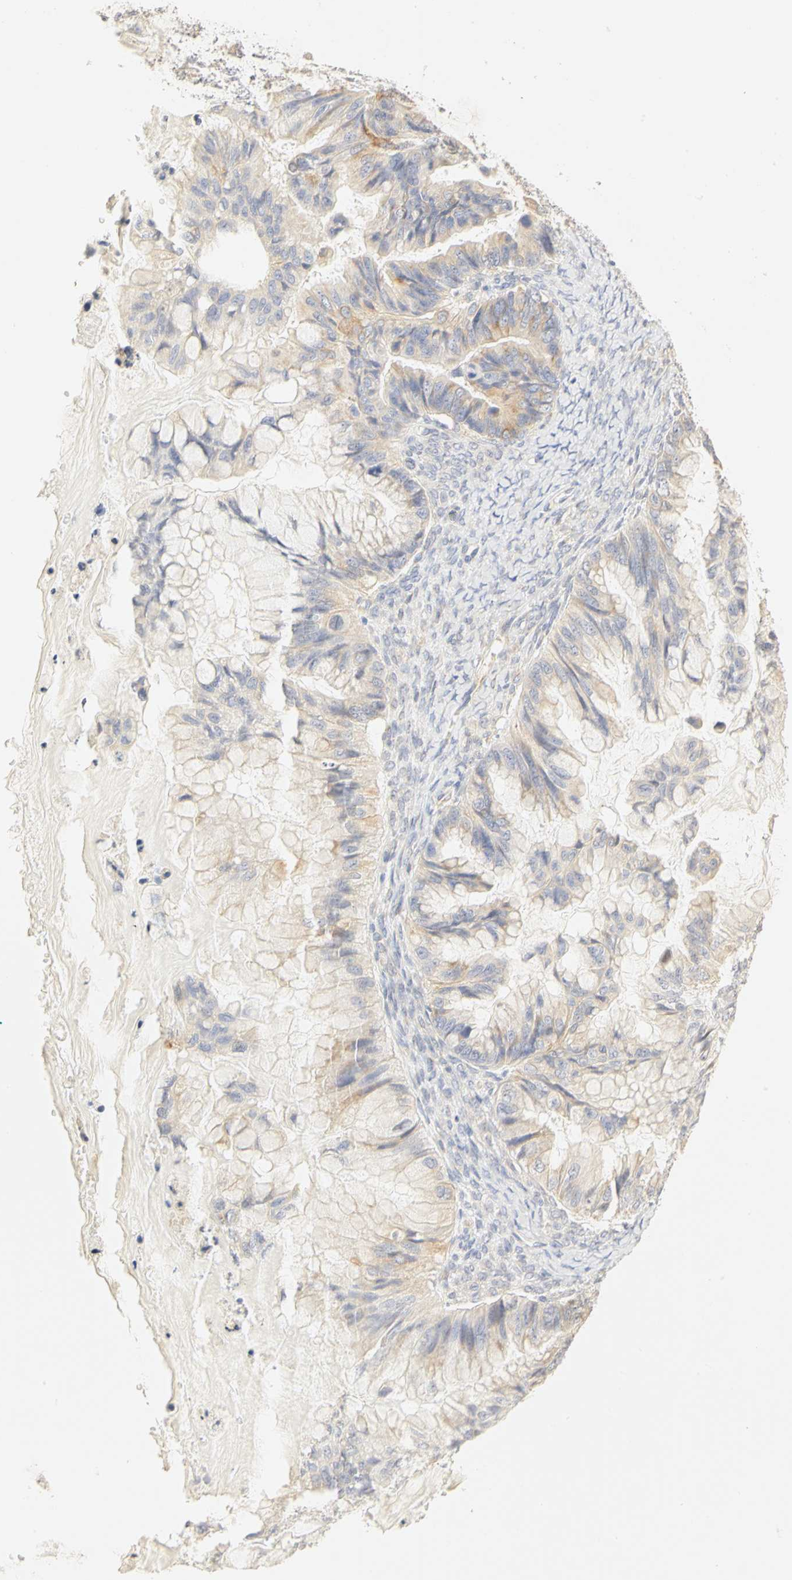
{"staining": {"intensity": "weak", "quantity": ">75%", "location": "cytoplasmic/membranous"}, "tissue": "ovarian cancer", "cell_type": "Tumor cells", "image_type": "cancer", "snomed": [{"axis": "morphology", "description": "Cystadenocarcinoma, mucinous, NOS"}, {"axis": "topography", "description": "Ovary"}], "caption": "Protein analysis of mucinous cystadenocarcinoma (ovarian) tissue exhibits weak cytoplasmic/membranous expression in approximately >75% of tumor cells.", "gene": "GNRH2", "patient": {"sex": "female", "age": 36}}